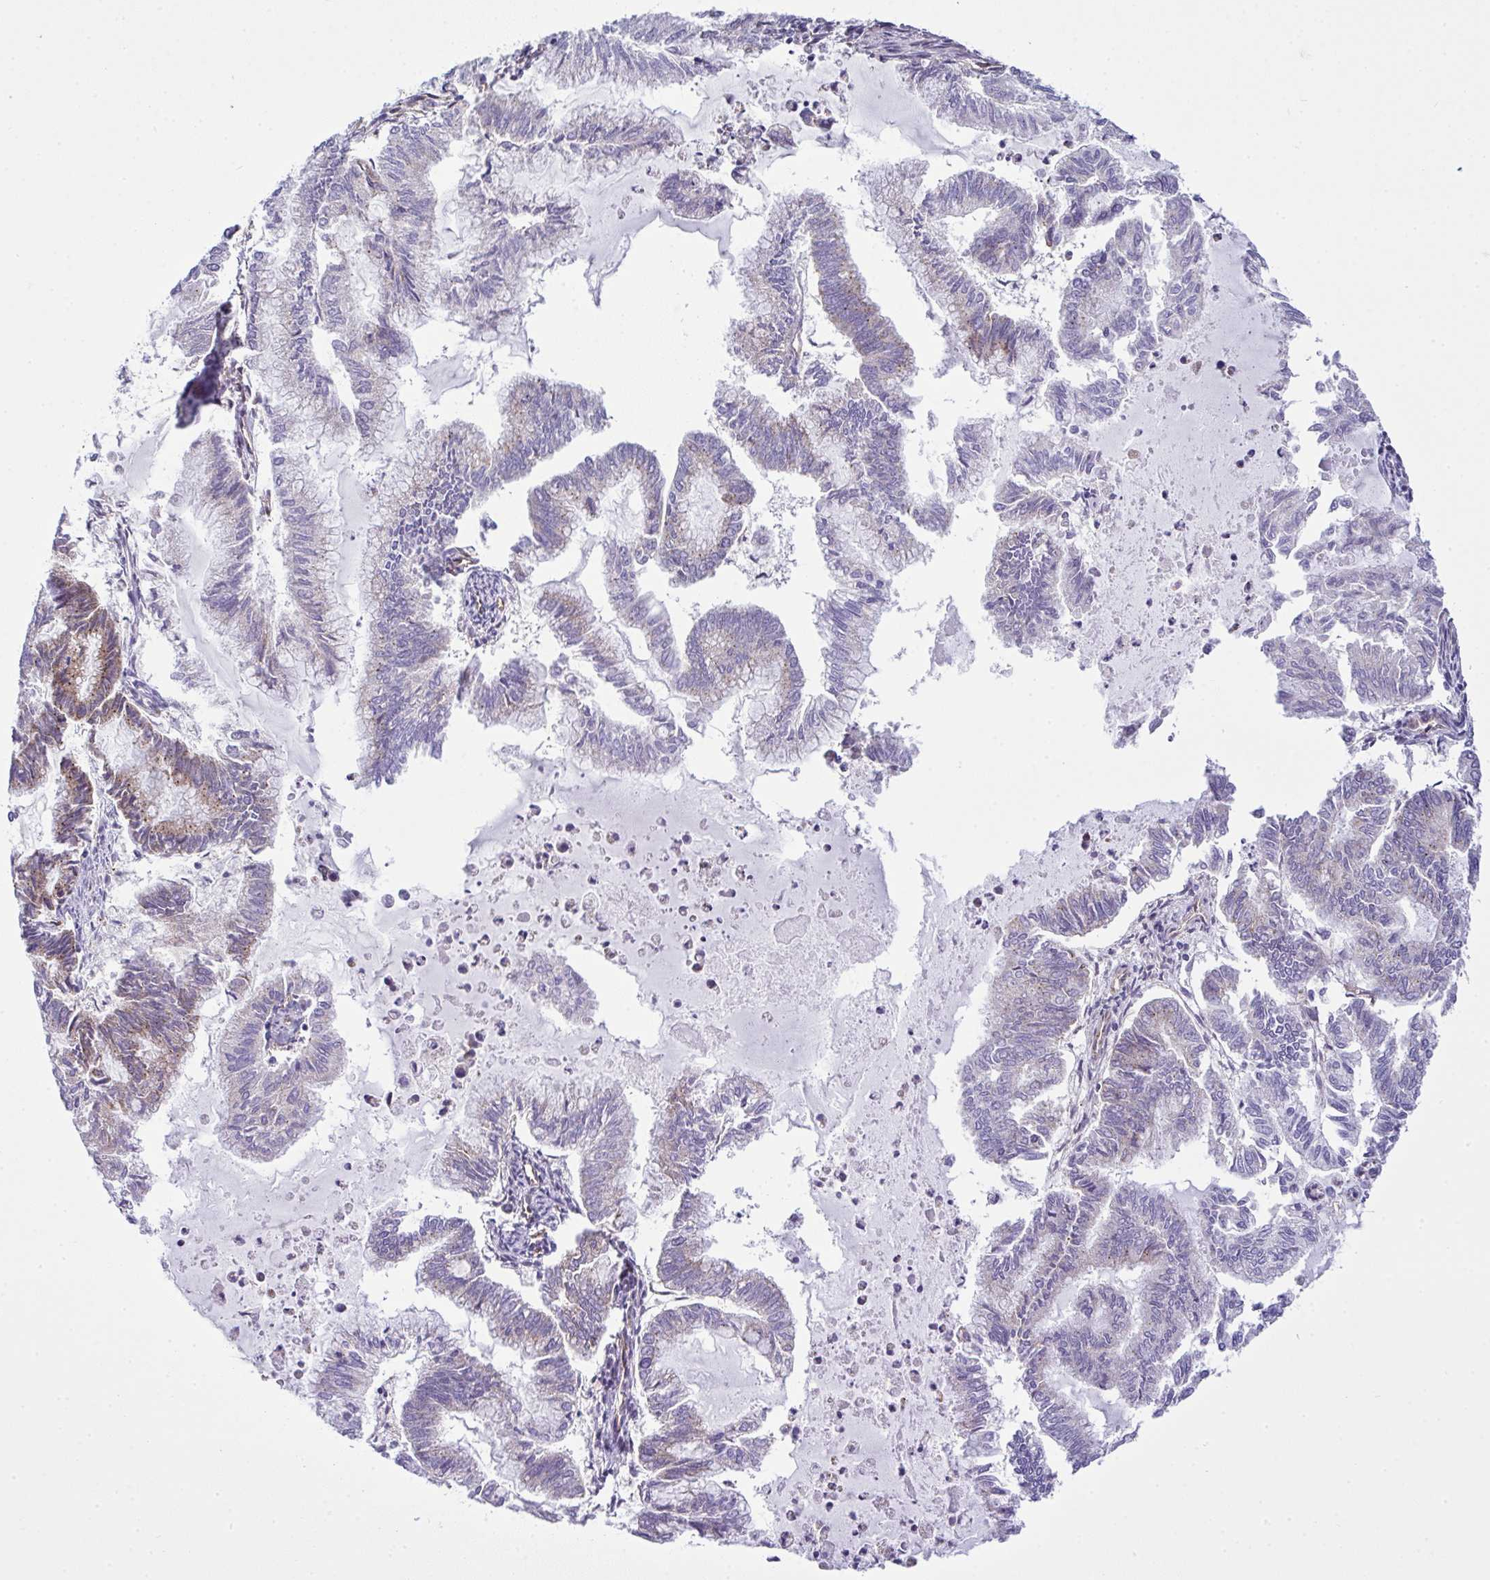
{"staining": {"intensity": "weak", "quantity": "<25%", "location": "cytoplasmic/membranous"}, "tissue": "endometrial cancer", "cell_type": "Tumor cells", "image_type": "cancer", "snomed": [{"axis": "morphology", "description": "Adenocarcinoma, NOS"}, {"axis": "topography", "description": "Endometrium"}], "caption": "There is no significant staining in tumor cells of endometrial cancer.", "gene": "RSKR", "patient": {"sex": "female", "age": 79}}